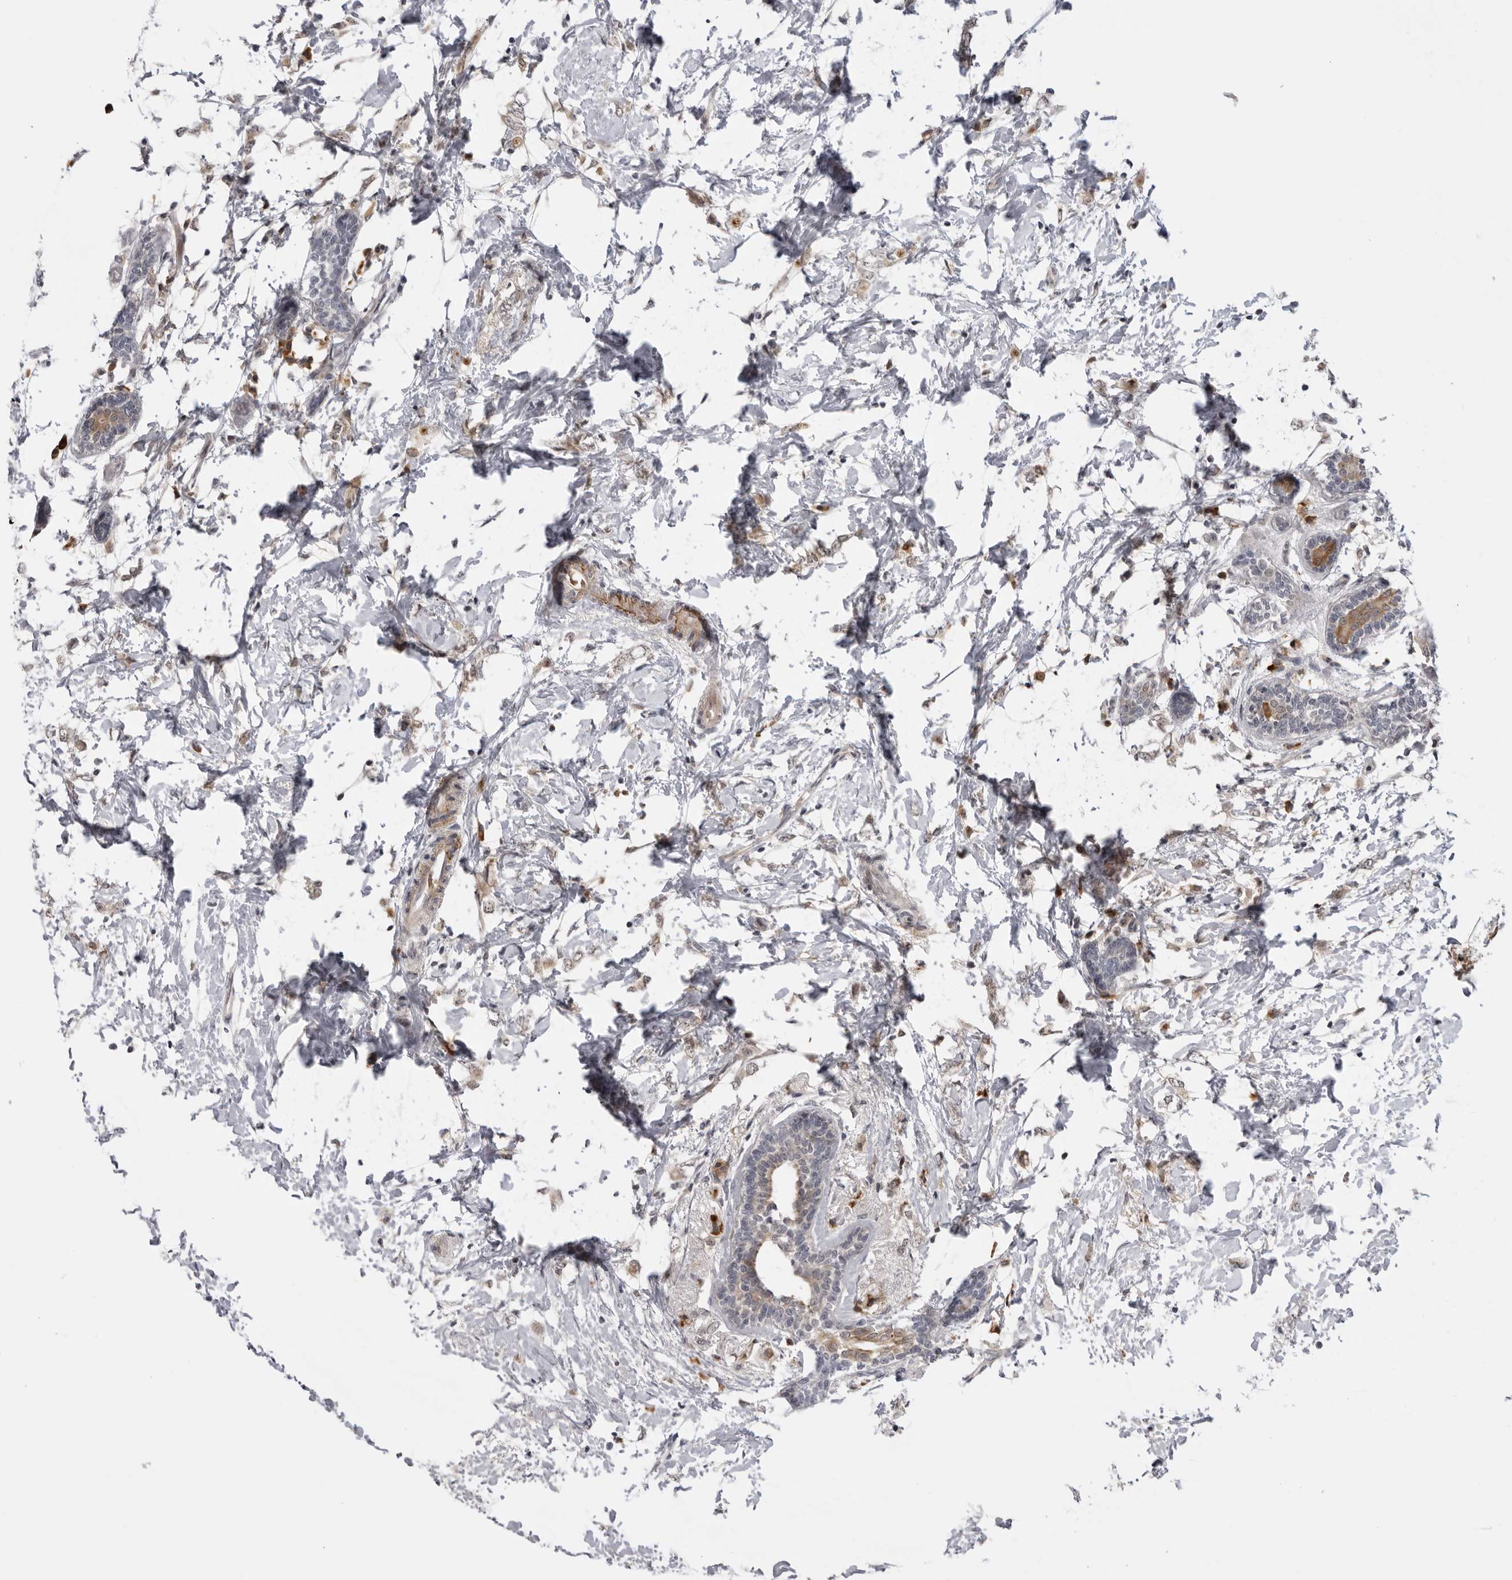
{"staining": {"intensity": "weak", "quantity": ">75%", "location": "cytoplasmic/membranous"}, "tissue": "breast cancer", "cell_type": "Tumor cells", "image_type": "cancer", "snomed": [{"axis": "morphology", "description": "Normal tissue, NOS"}, {"axis": "morphology", "description": "Lobular carcinoma"}, {"axis": "topography", "description": "Breast"}], "caption": "This is an image of immunohistochemistry staining of breast lobular carcinoma, which shows weak expression in the cytoplasmic/membranous of tumor cells.", "gene": "ALPK2", "patient": {"sex": "female", "age": 47}}